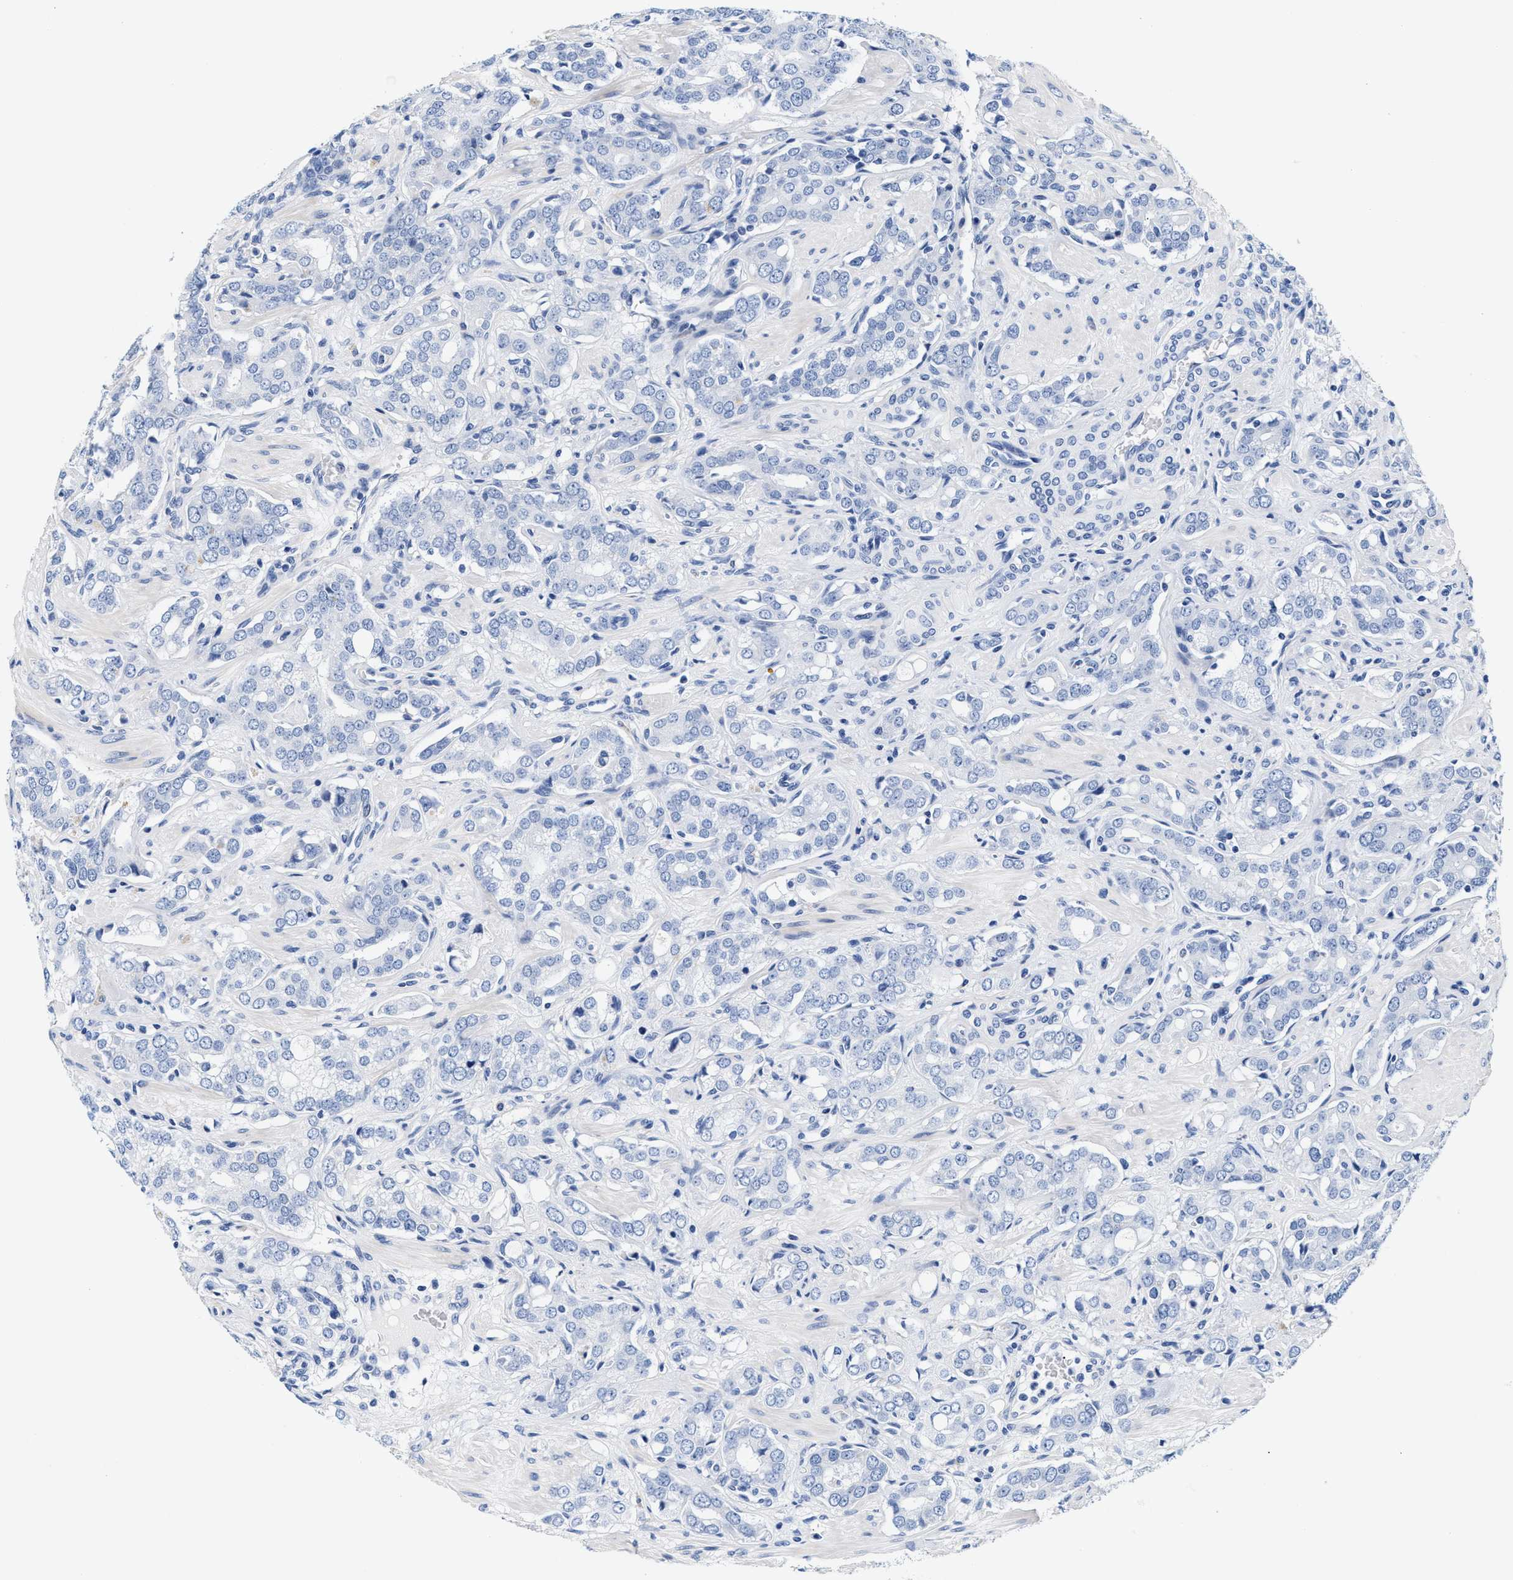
{"staining": {"intensity": "negative", "quantity": "none", "location": "none"}, "tissue": "prostate cancer", "cell_type": "Tumor cells", "image_type": "cancer", "snomed": [{"axis": "morphology", "description": "Adenocarcinoma, High grade"}, {"axis": "topography", "description": "Prostate"}], "caption": "Protein analysis of prostate cancer (adenocarcinoma (high-grade)) displays no significant expression in tumor cells. (Stains: DAB immunohistochemistry (IHC) with hematoxylin counter stain, Microscopy: brightfield microscopy at high magnification).", "gene": "ACTL7B", "patient": {"sex": "male", "age": 52}}